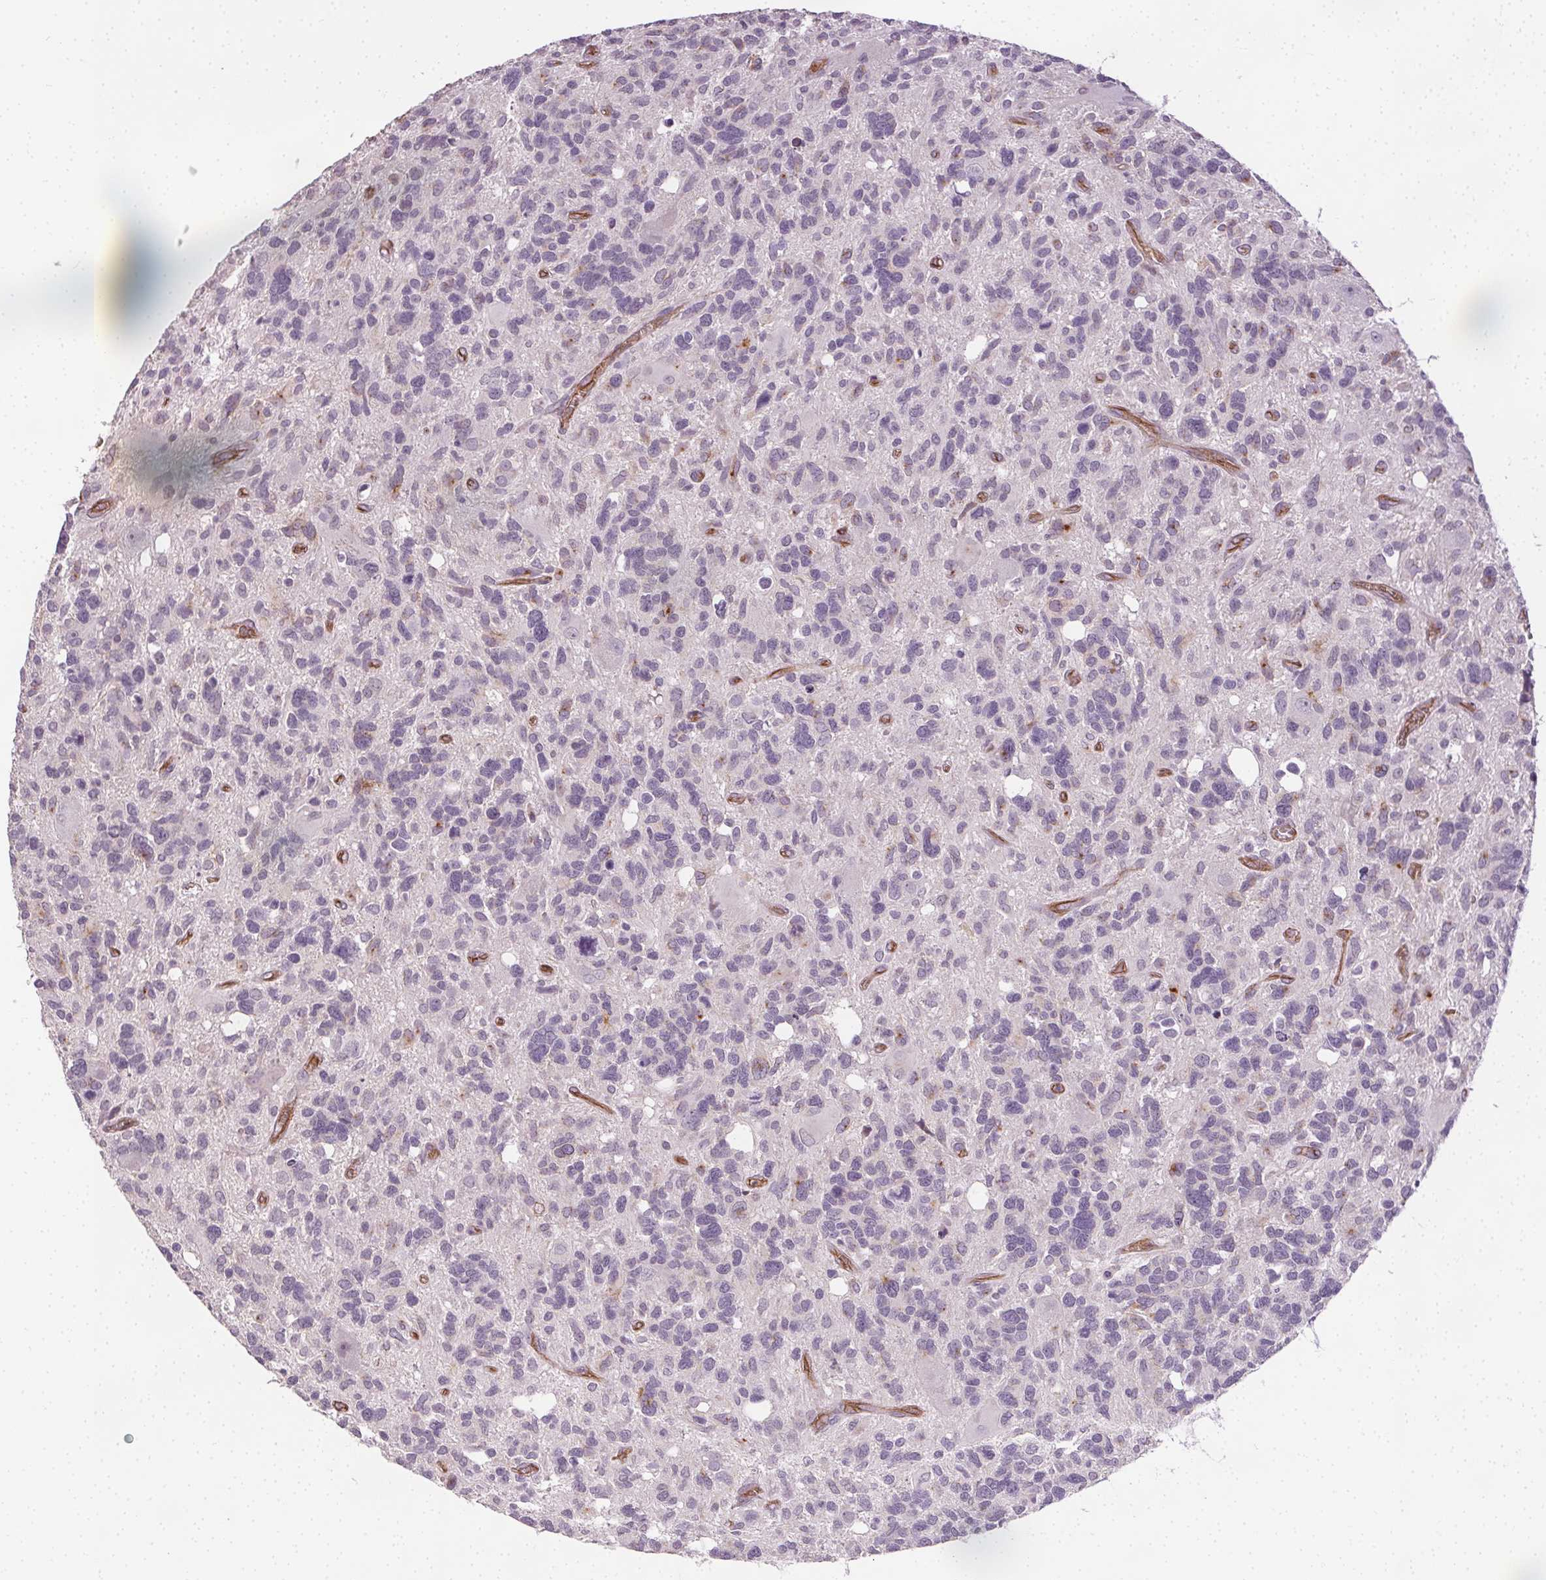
{"staining": {"intensity": "negative", "quantity": "none", "location": "none"}, "tissue": "glioma", "cell_type": "Tumor cells", "image_type": "cancer", "snomed": [{"axis": "morphology", "description": "Glioma, malignant, High grade"}, {"axis": "topography", "description": "Brain"}], "caption": "Protein analysis of glioma reveals no significant expression in tumor cells.", "gene": "PODXL", "patient": {"sex": "male", "age": 49}}